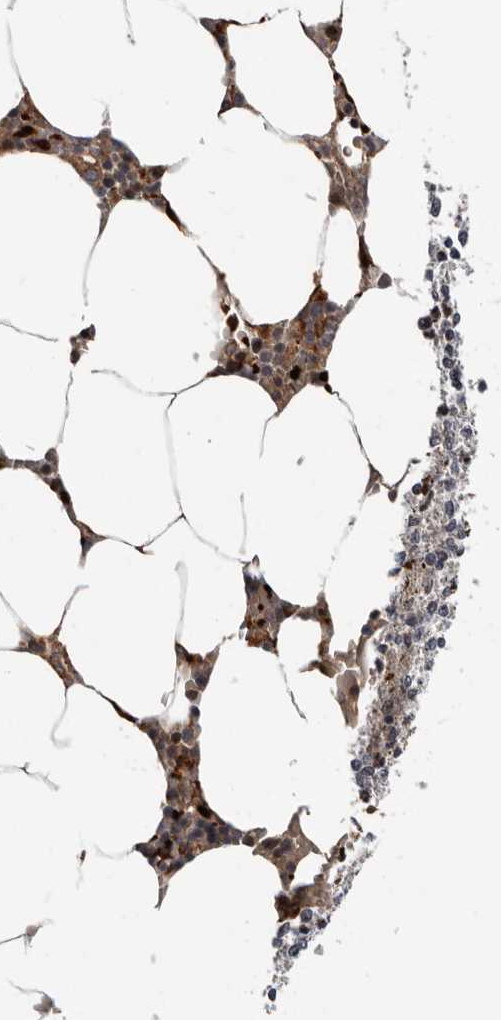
{"staining": {"intensity": "moderate", "quantity": "25%-75%", "location": "cytoplasmic/membranous"}, "tissue": "bone marrow", "cell_type": "Hematopoietic cells", "image_type": "normal", "snomed": [{"axis": "morphology", "description": "Normal tissue, NOS"}, {"axis": "topography", "description": "Bone marrow"}], "caption": "Hematopoietic cells show moderate cytoplasmic/membranous staining in about 25%-75% of cells in benign bone marrow.", "gene": "FGFR4", "patient": {"sex": "male", "age": 70}}